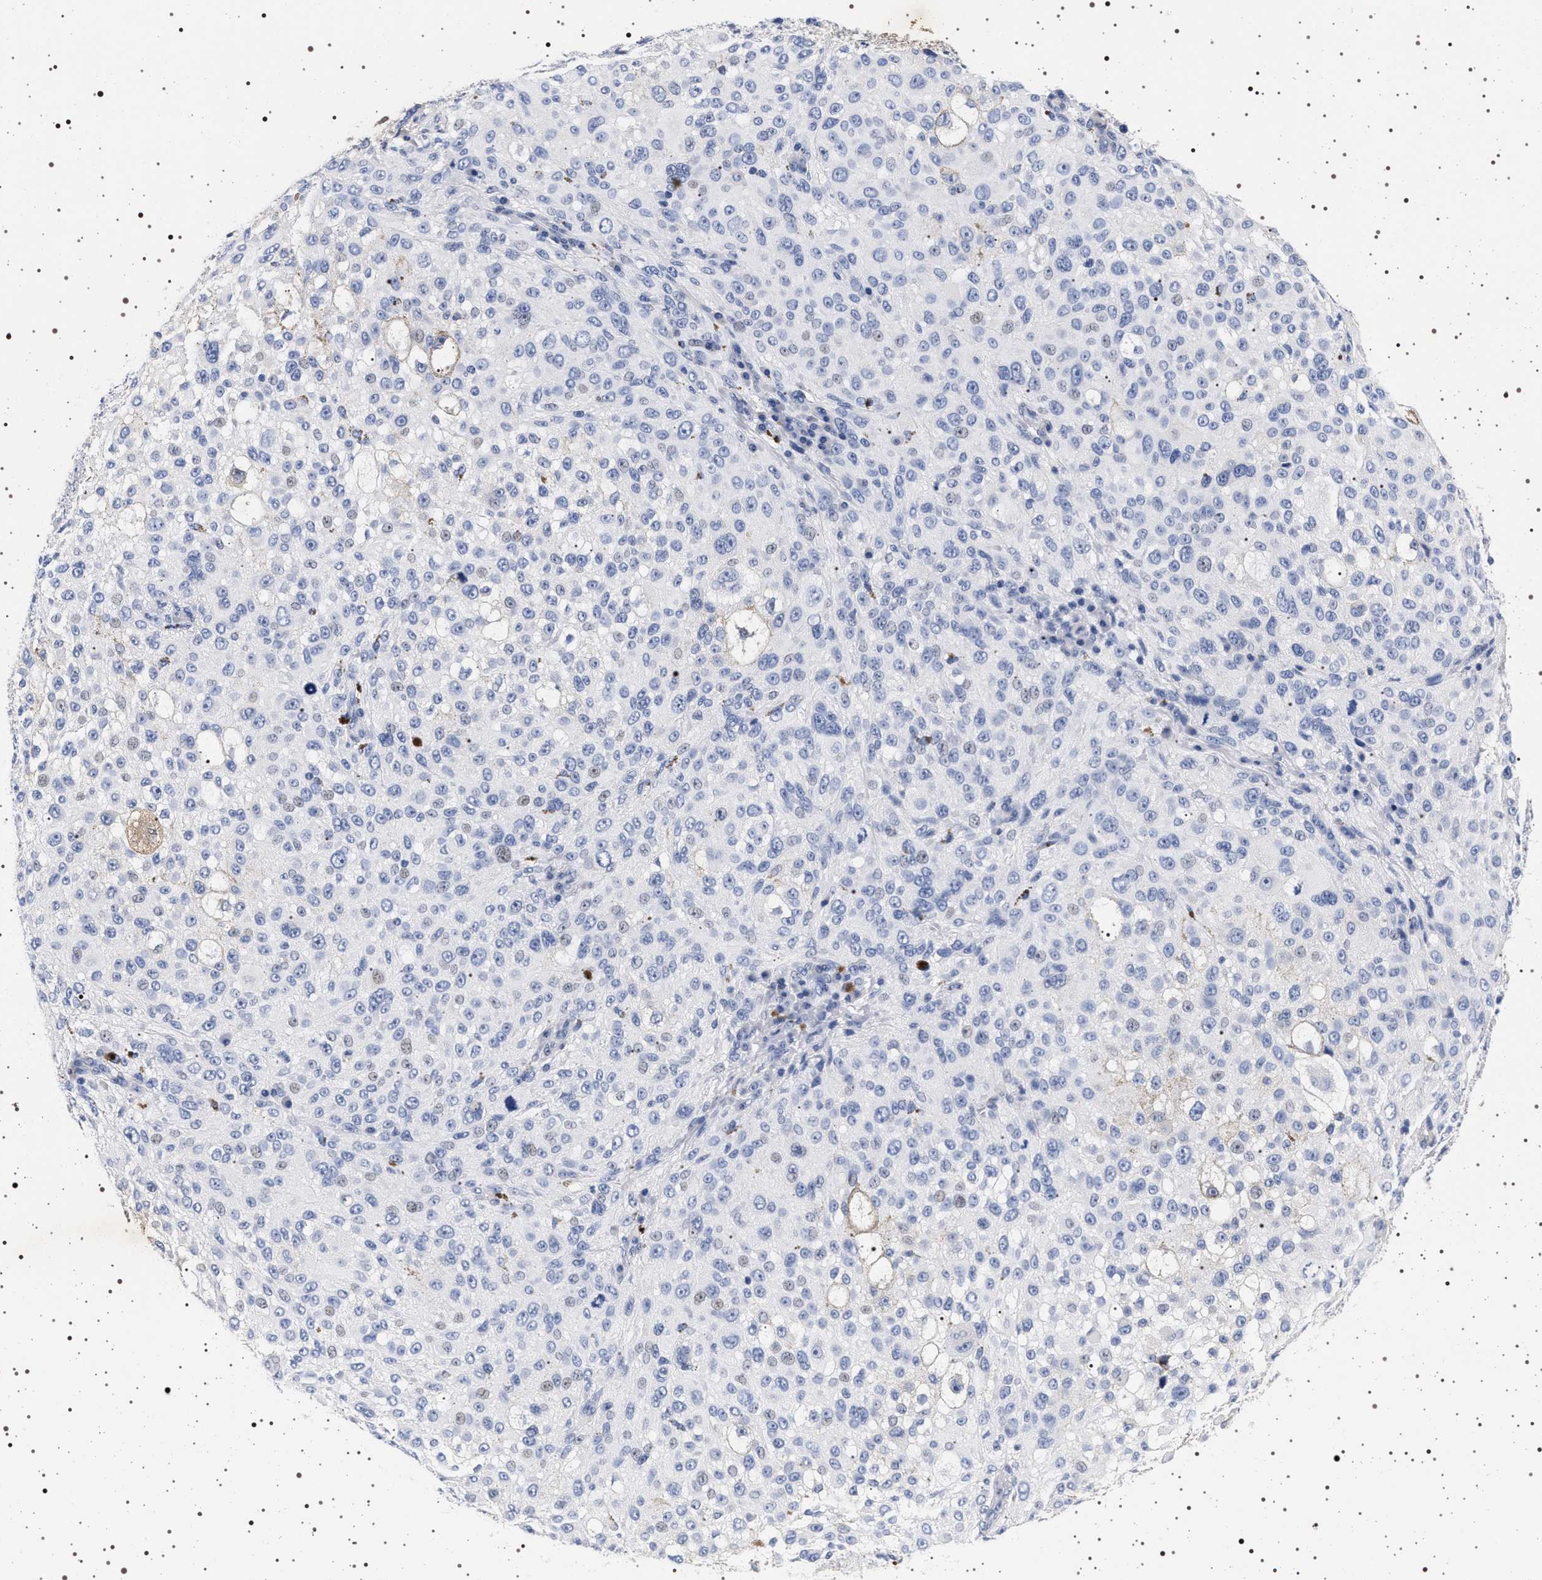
{"staining": {"intensity": "negative", "quantity": "none", "location": "none"}, "tissue": "melanoma", "cell_type": "Tumor cells", "image_type": "cancer", "snomed": [{"axis": "morphology", "description": "Necrosis, NOS"}, {"axis": "morphology", "description": "Malignant melanoma, NOS"}, {"axis": "topography", "description": "Skin"}], "caption": "Protein analysis of malignant melanoma shows no significant expression in tumor cells.", "gene": "MAPK10", "patient": {"sex": "female", "age": 87}}